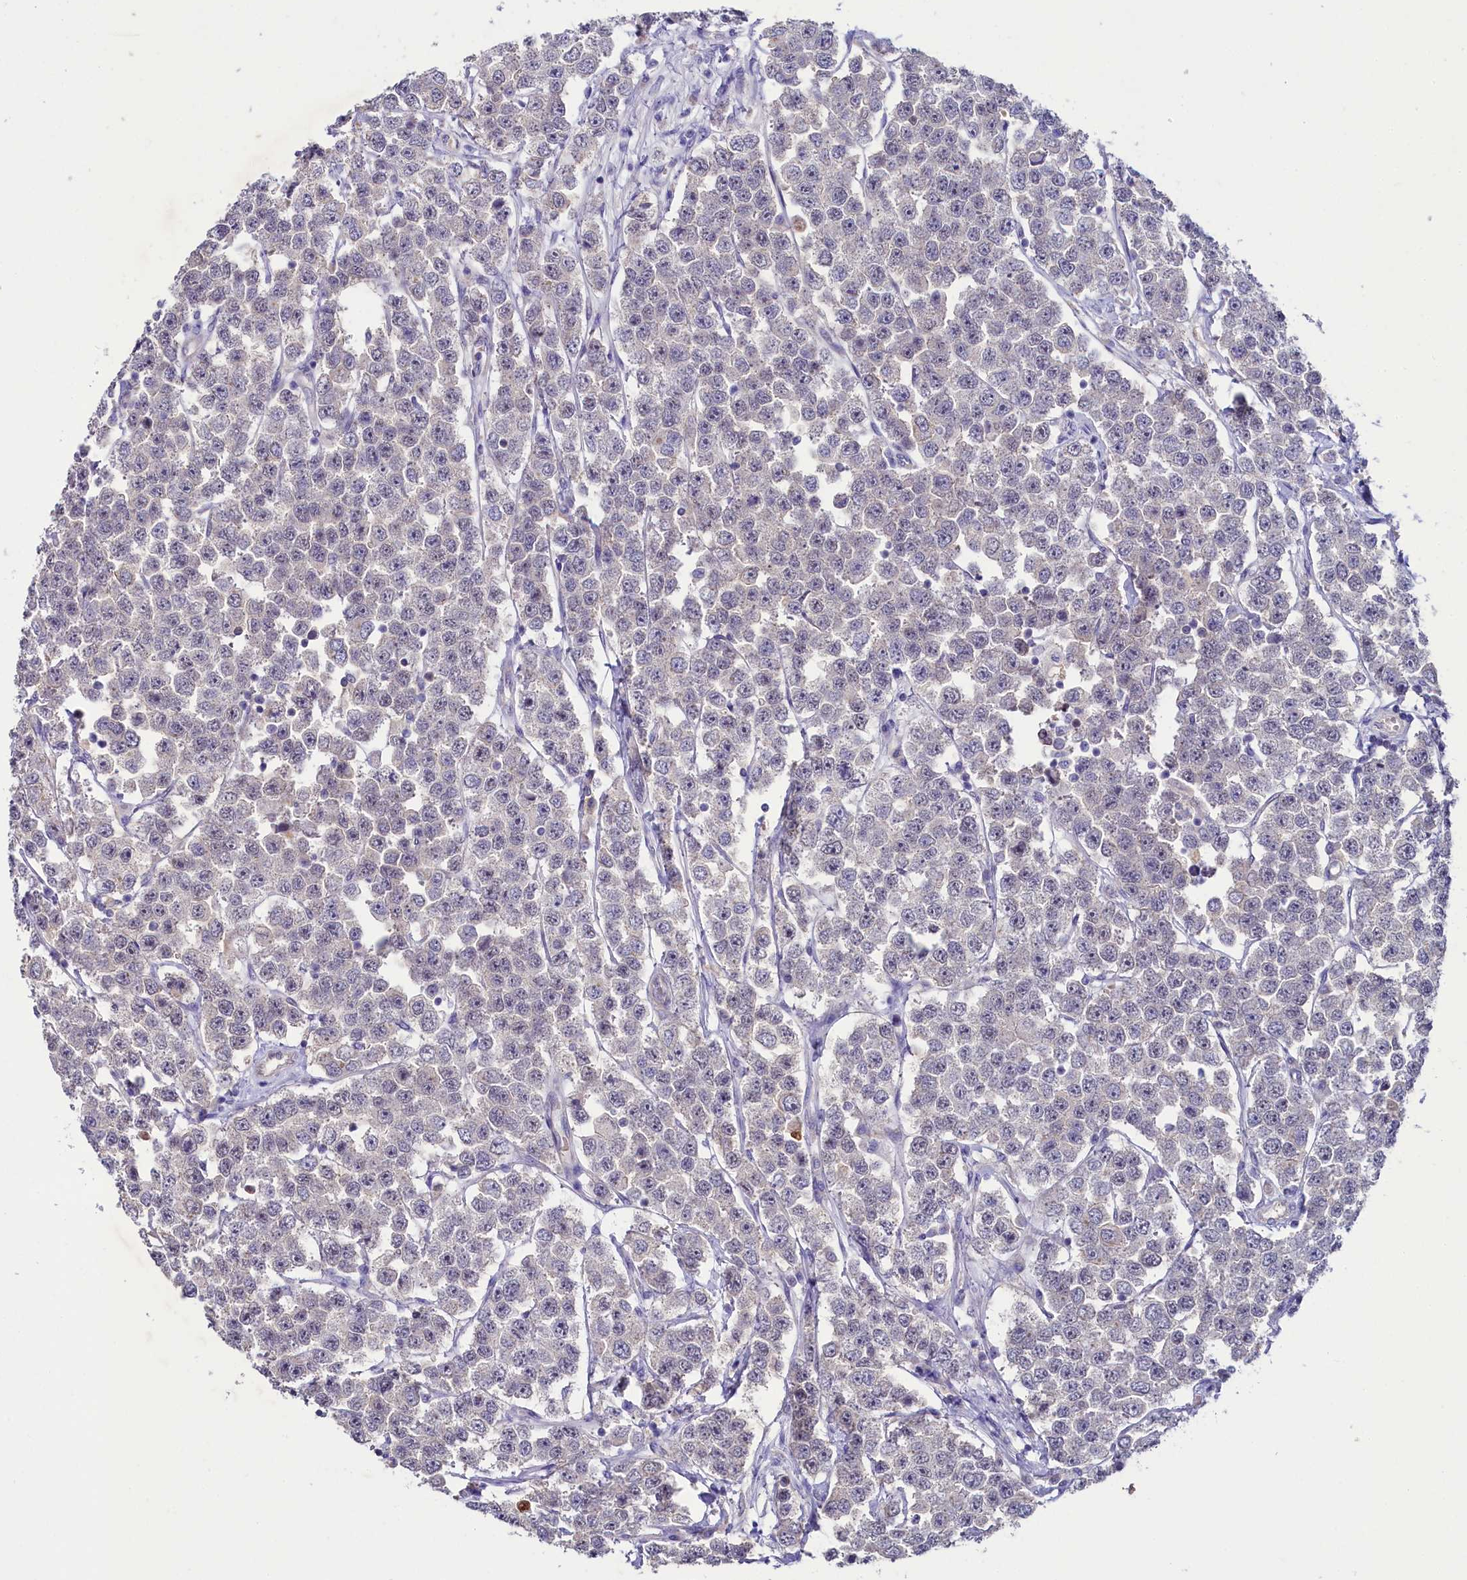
{"staining": {"intensity": "negative", "quantity": "none", "location": "none"}, "tissue": "testis cancer", "cell_type": "Tumor cells", "image_type": "cancer", "snomed": [{"axis": "morphology", "description": "Seminoma, NOS"}, {"axis": "topography", "description": "Testis"}], "caption": "The histopathology image reveals no significant expression in tumor cells of testis cancer (seminoma).", "gene": "FAM111B", "patient": {"sex": "male", "age": 28}}